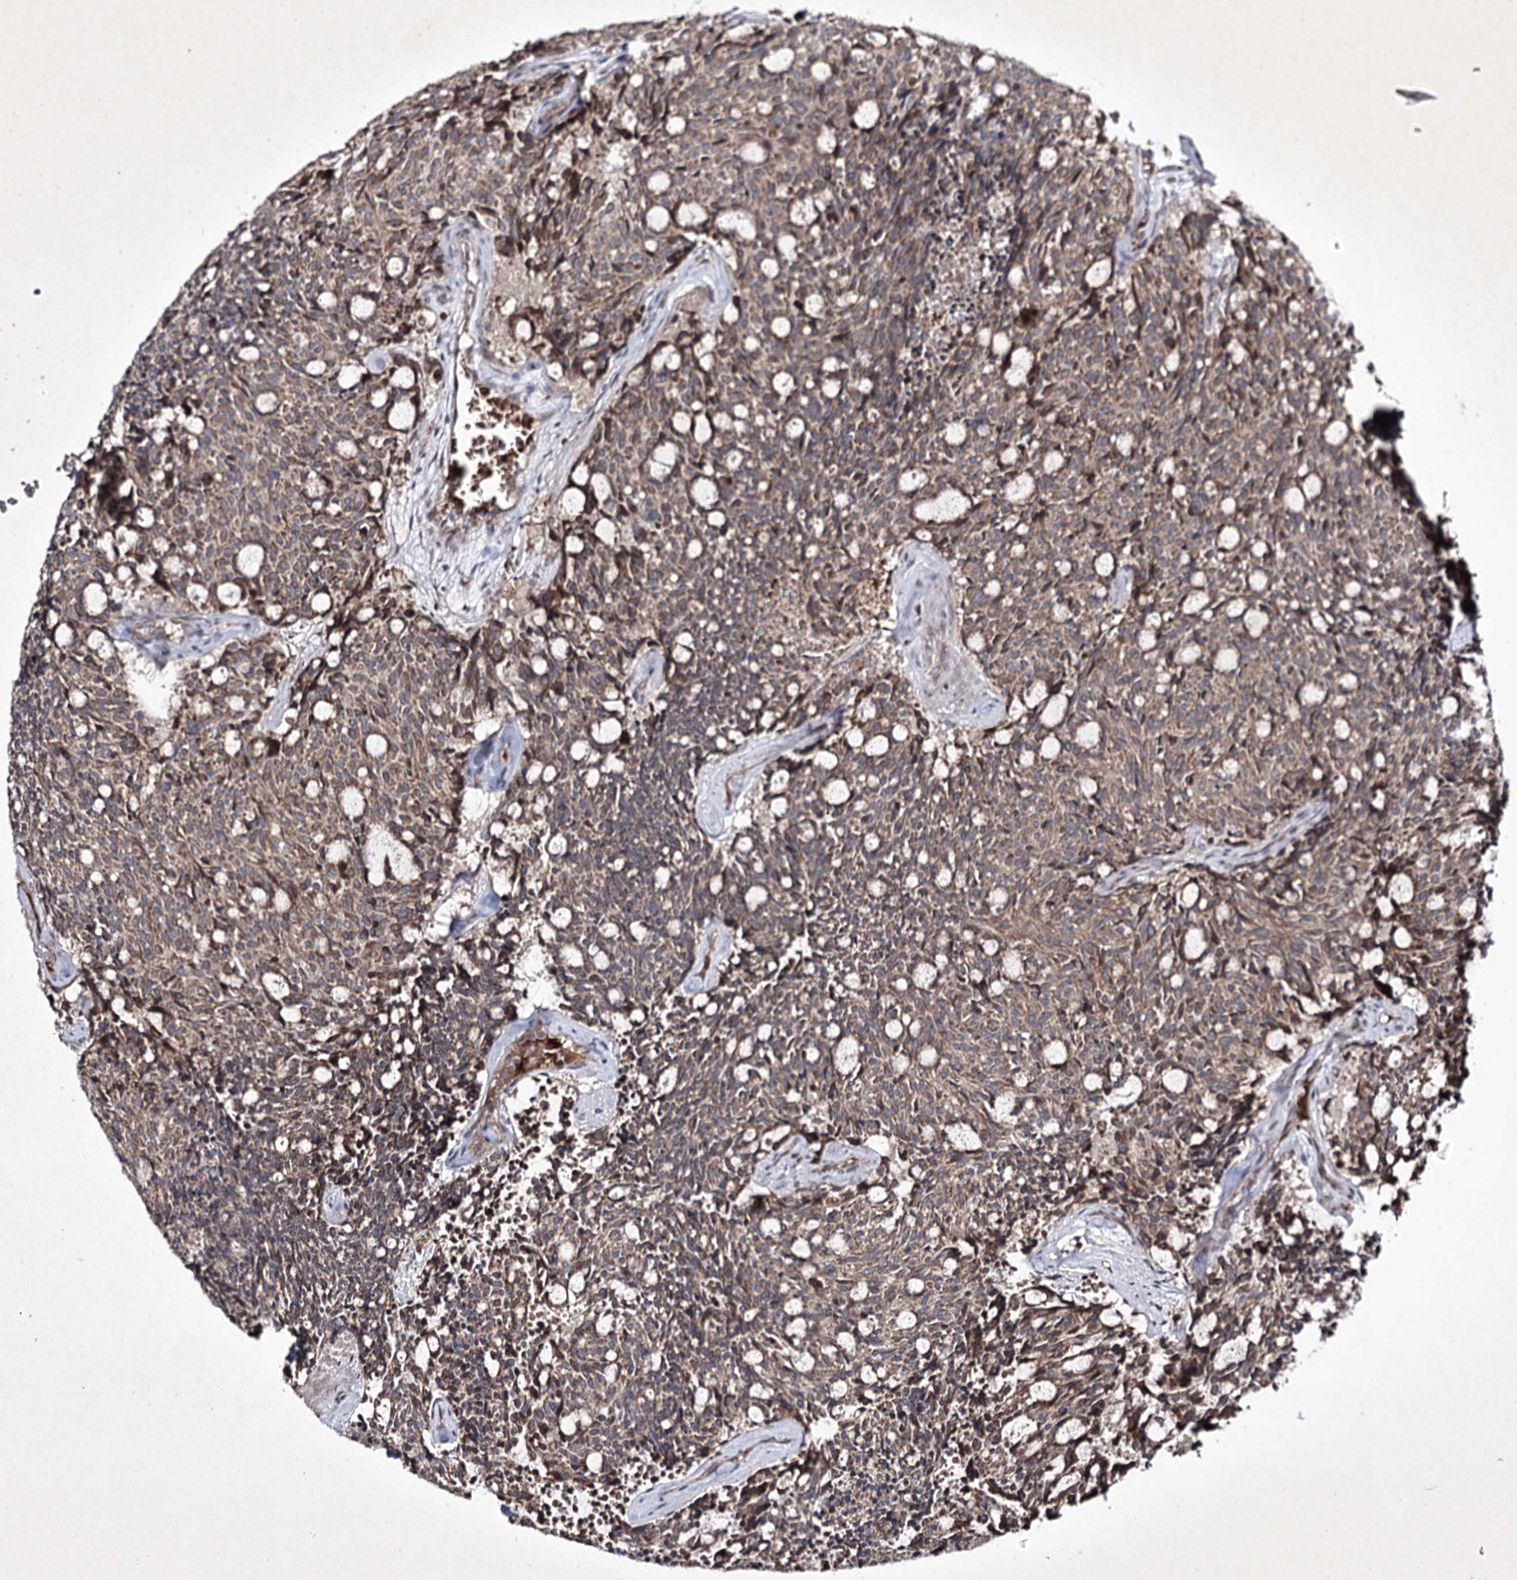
{"staining": {"intensity": "moderate", "quantity": ">75%", "location": "cytoplasmic/membranous"}, "tissue": "carcinoid", "cell_type": "Tumor cells", "image_type": "cancer", "snomed": [{"axis": "morphology", "description": "Carcinoid, malignant, NOS"}, {"axis": "topography", "description": "Pancreas"}], "caption": "Carcinoid (malignant) stained for a protein displays moderate cytoplasmic/membranous positivity in tumor cells. (DAB (3,3'-diaminobenzidine) IHC with brightfield microscopy, high magnification).", "gene": "ALG9", "patient": {"sex": "female", "age": 54}}